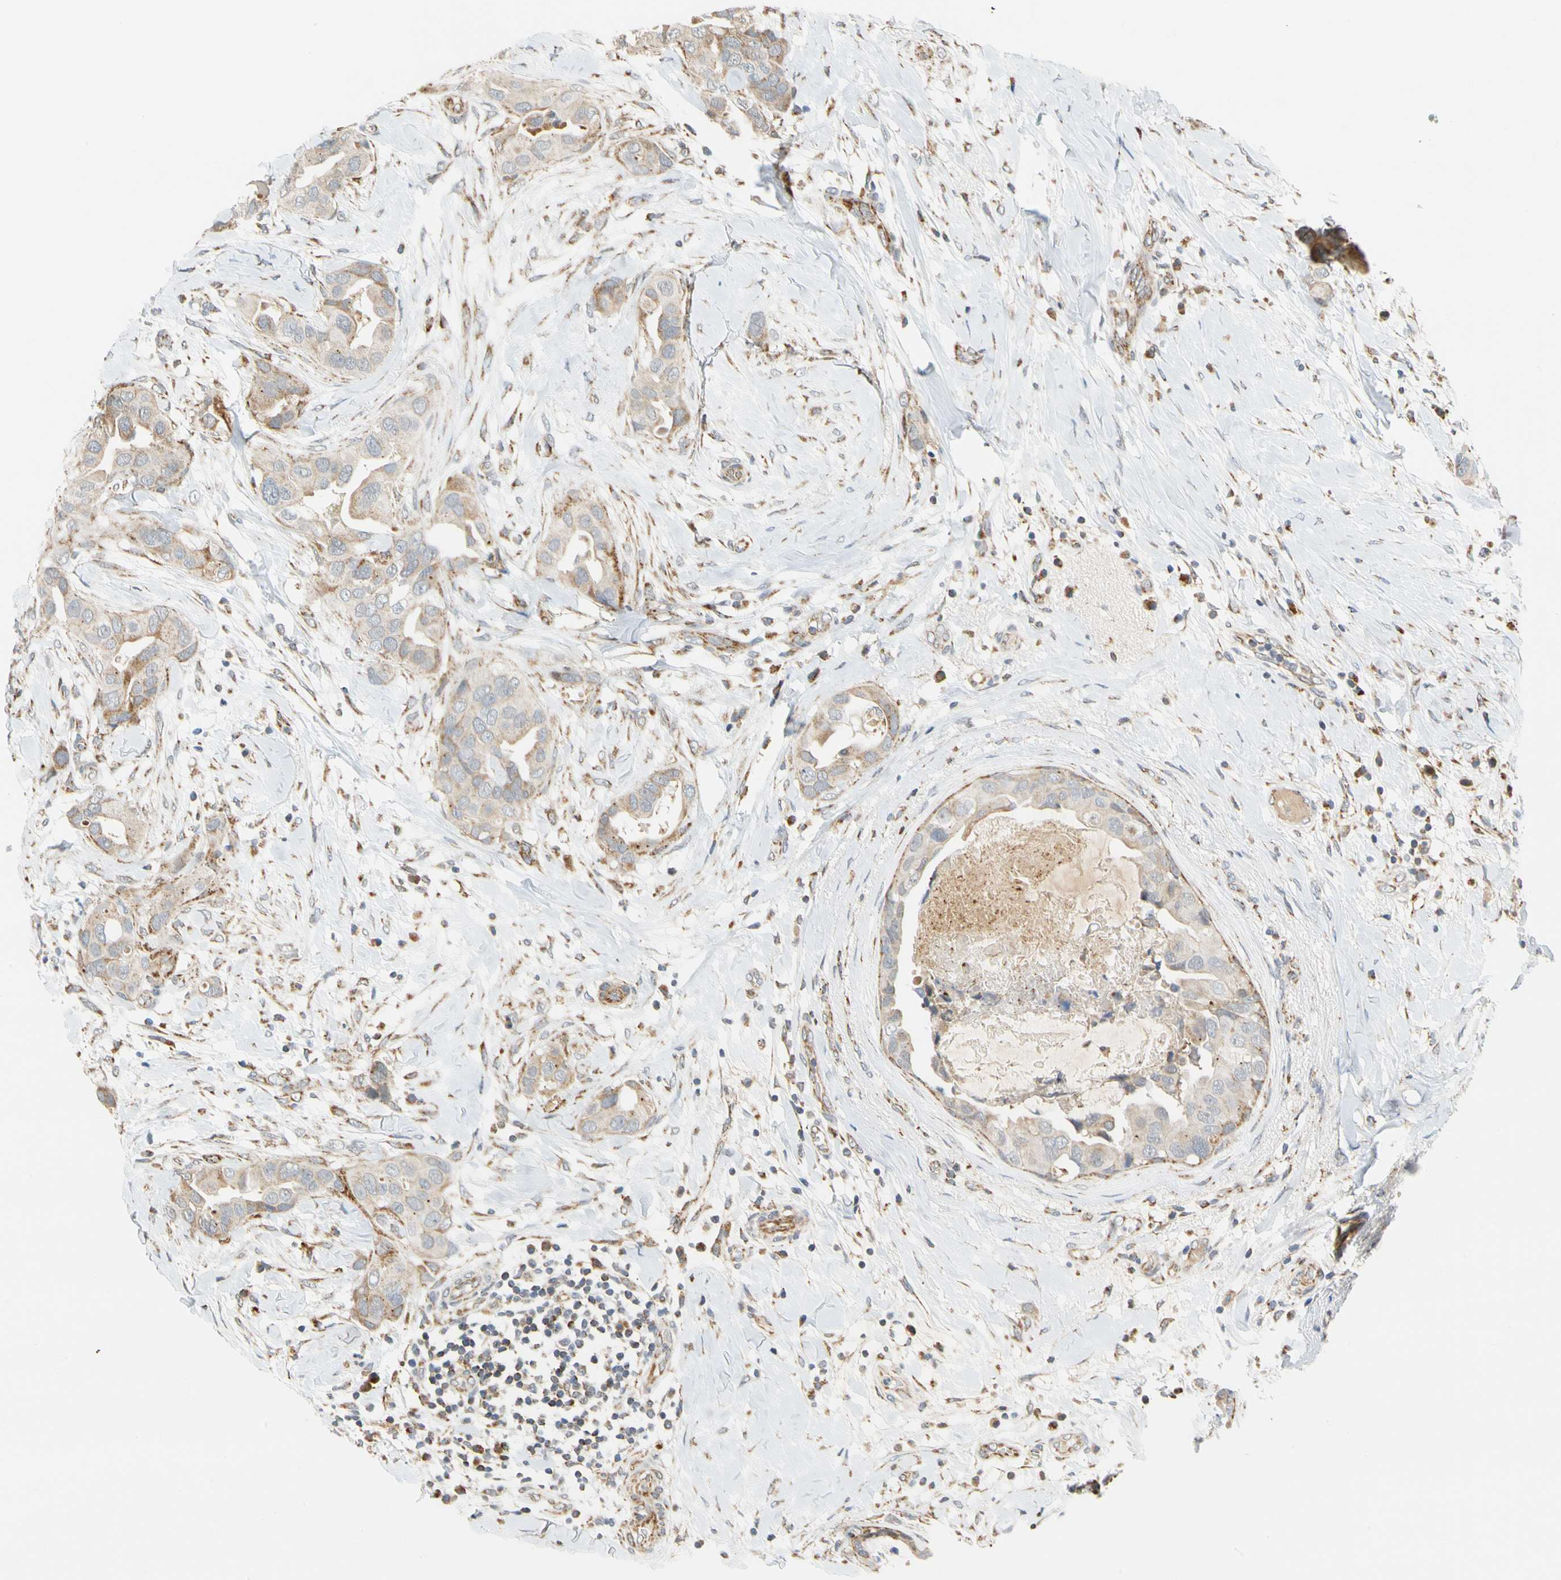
{"staining": {"intensity": "weak", "quantity": "25%-75%", "location": "cytoplasmic/membranous"}, "tissue": "breast cancer", "cell_type": "Tumor cells", "image_type": "cancer", "snomed": [{"axis": "morphology", "description": "Duct carcinoma"}, {"axis": "topography", "description": "Breast"}], "caption": "Breast cancer (infiltrating ductal carcinoma) tissue reveals weak cytoplasmic/membranous positivity in about 25%-75% of tumor cells, visualized by immunohistochemistry.", "gene": "SFXN3", "patient": {"sex": "female", "age": 40}}